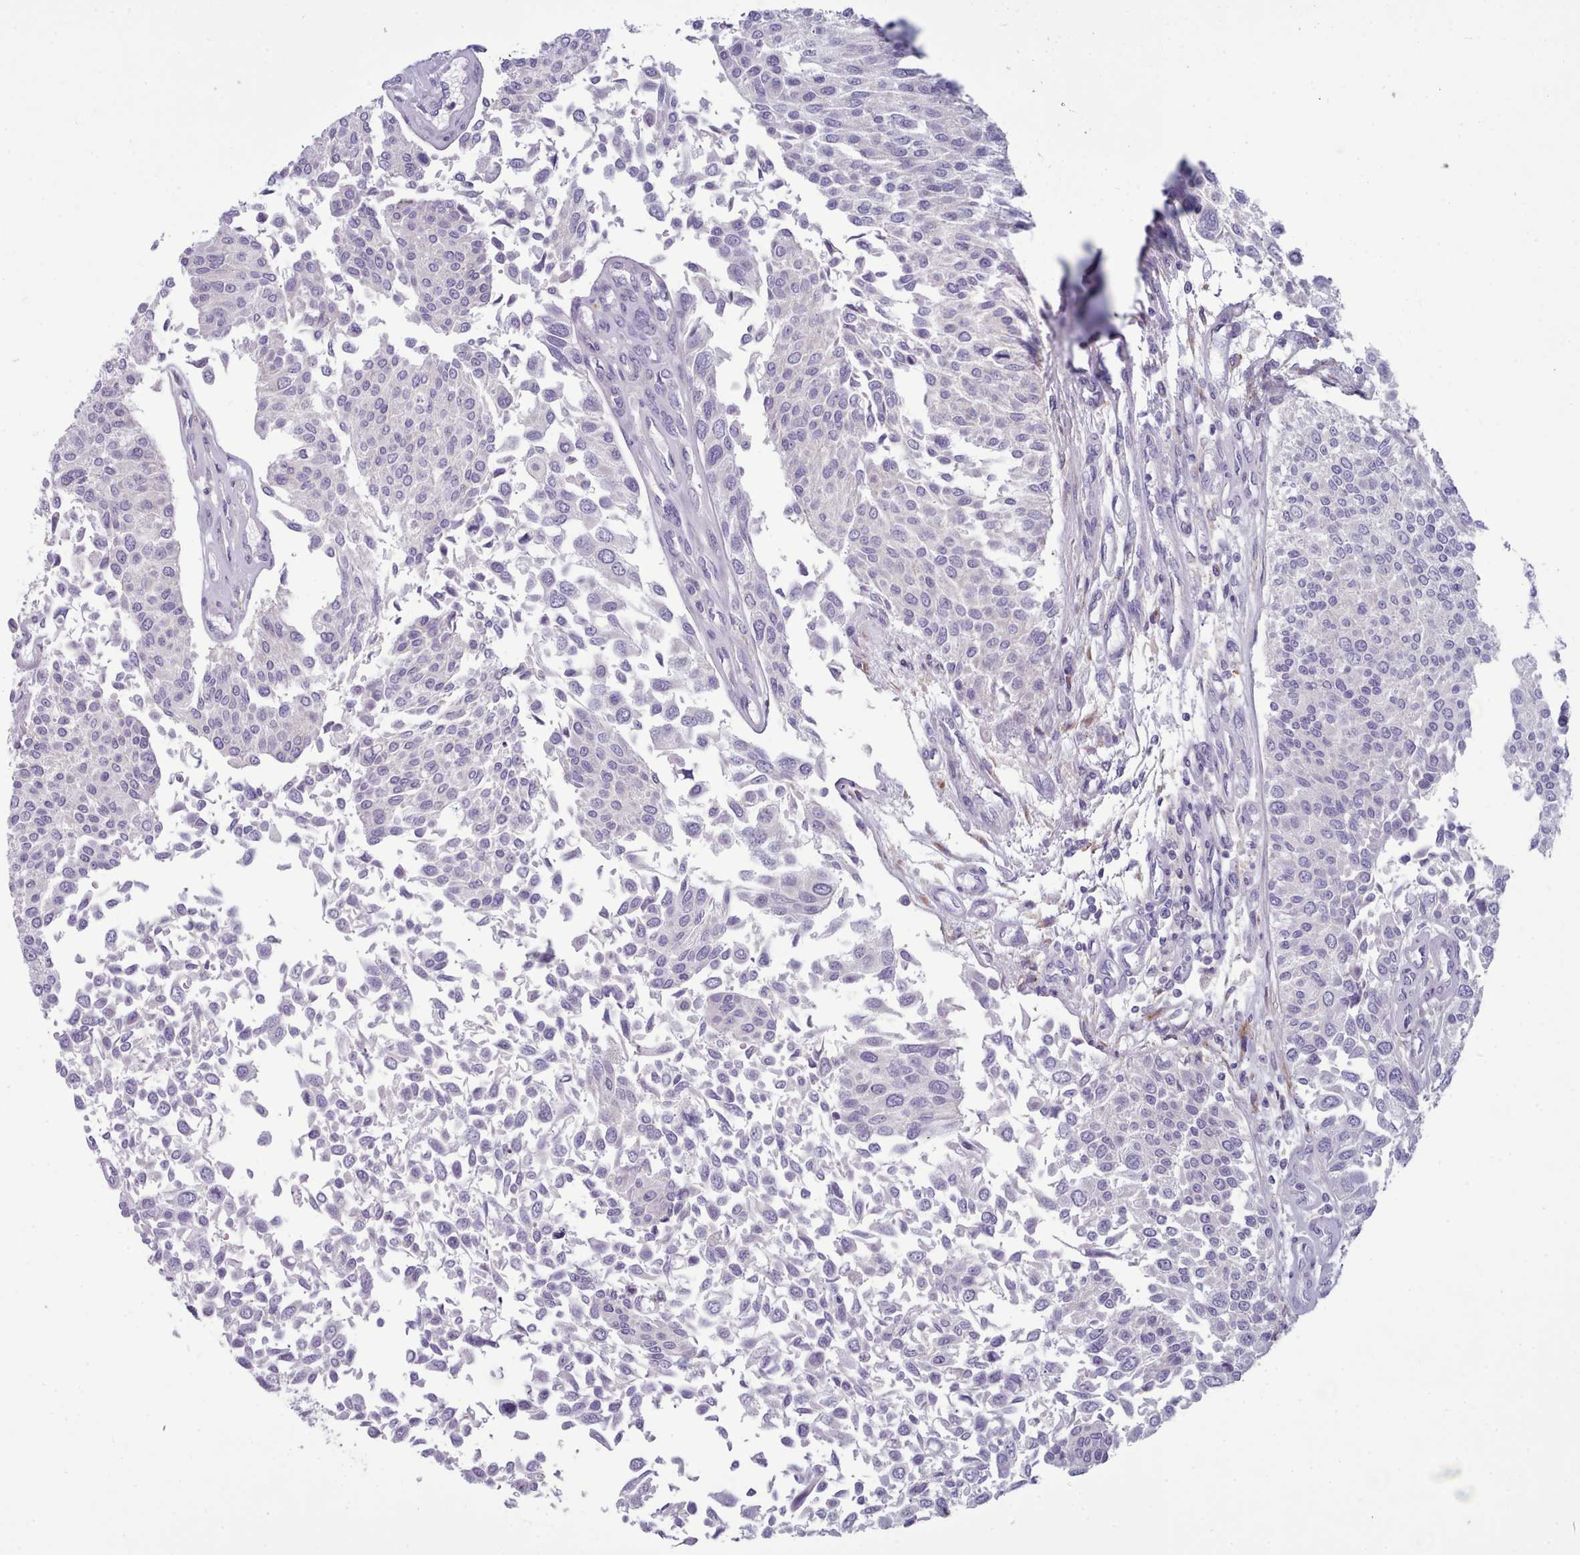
{"staining": {"intensity": "negative", "quantity": "none", "location": "none"}, "tissue": "urothelial cancer", "cell_type": "Tumor cells", "image_type": "cancer", "snomed": [{"axis": "morphology", "description": "Urothelial carcinoma, NOS"}, {"axis": "topography", "description": "Urinary bladder"}], "caption": "An image of human transitional cell carcinoma is negative for staining in tumor cells.", "gene": "MYRFL", "patient": {"sex": "male", "age": 55}}